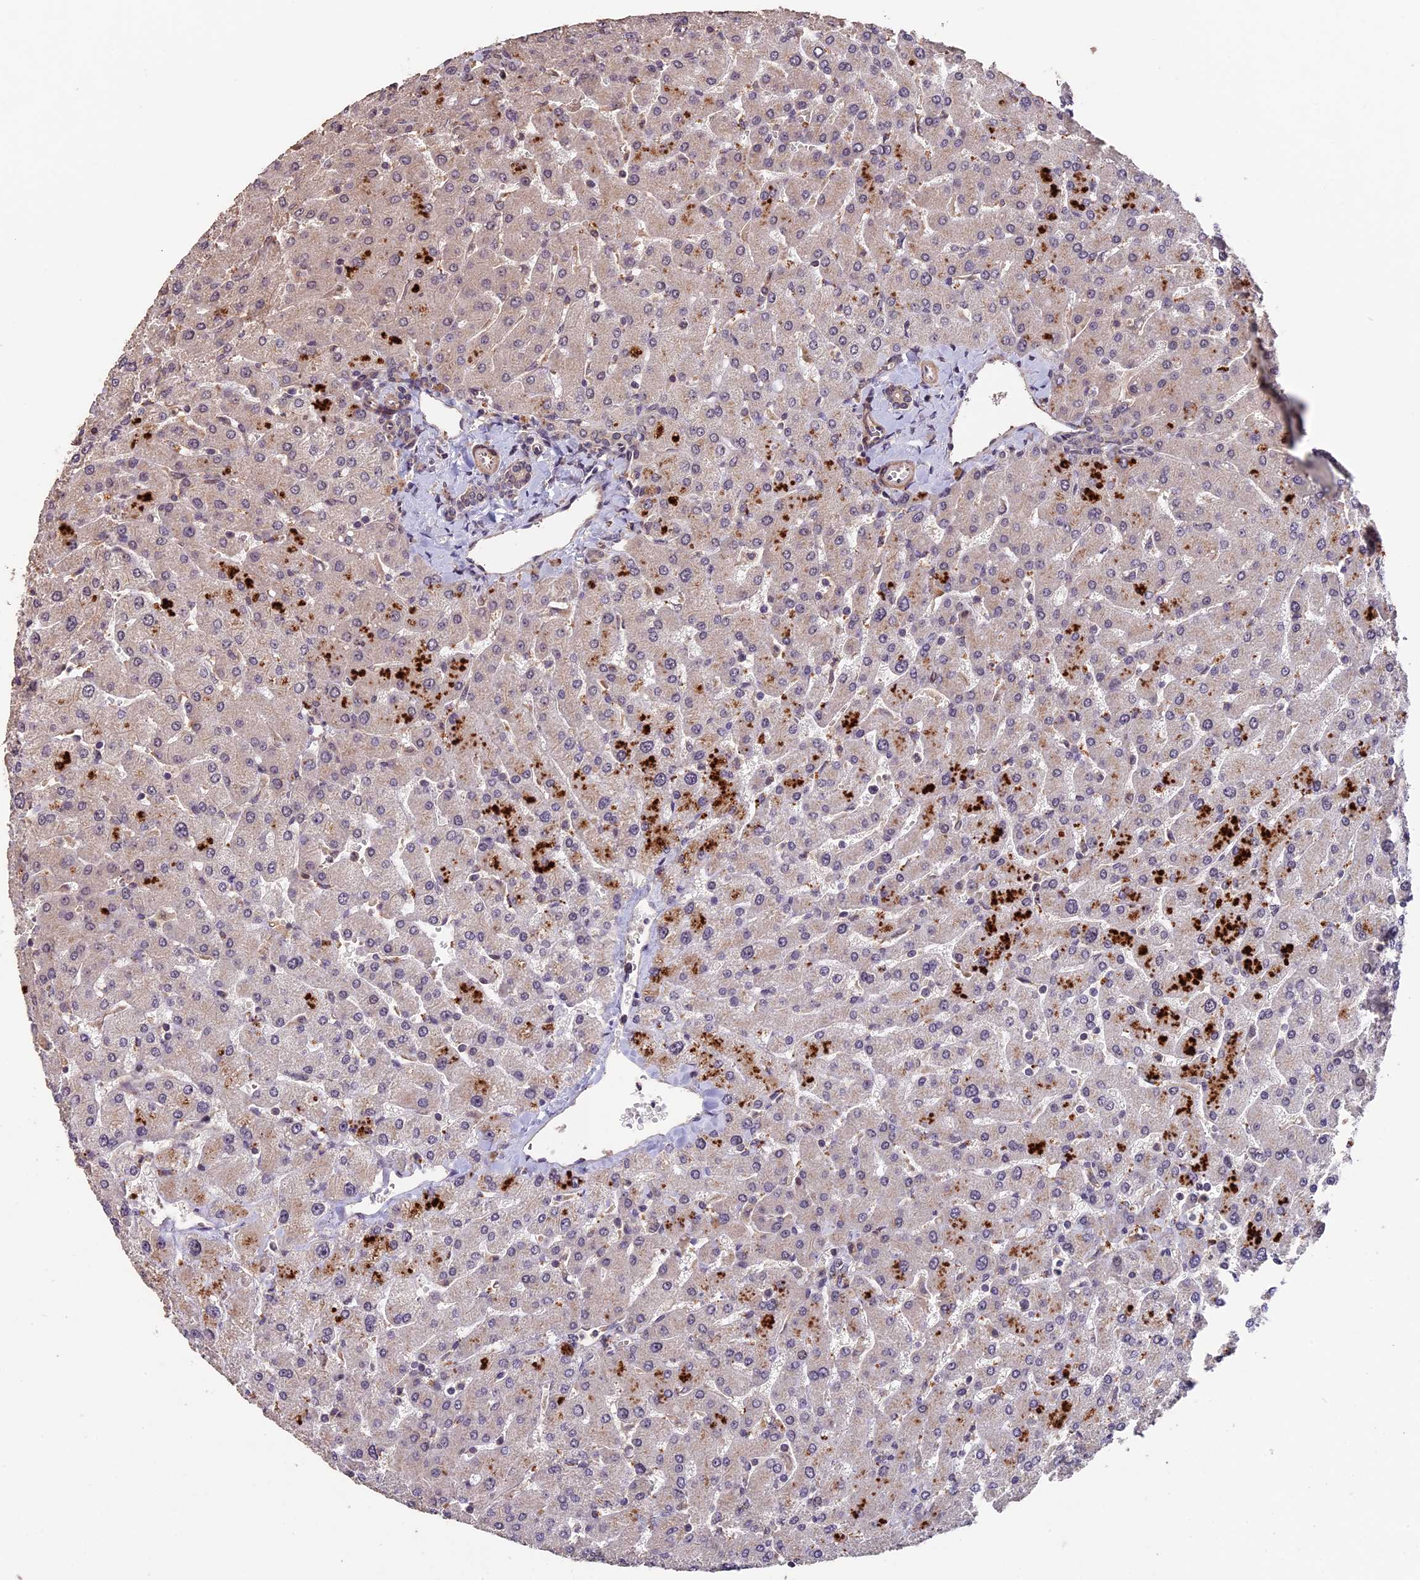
{"staining": {"intensity": "negative", "quantity": "none", "location": "none"}, "tissue": "liver", "cell_type": "Cholangiocytes", "image_type": "normal", "snomed": [{"axis": "morphology", "description": "Normal tissue, NOS"}, {"axis": "topography", "description": "Liver"}], "caption": "Liver was stained to show a protein in brown. There is no significant staining in cholangiocytes. The staining was performed using DAB to visualize the protein expression in brown, while the nuclei were stained in blue with hematoxylin (Magnification: 20x).", "gene": "GNB5", "patient": {"sex": "male", "age": 55}}